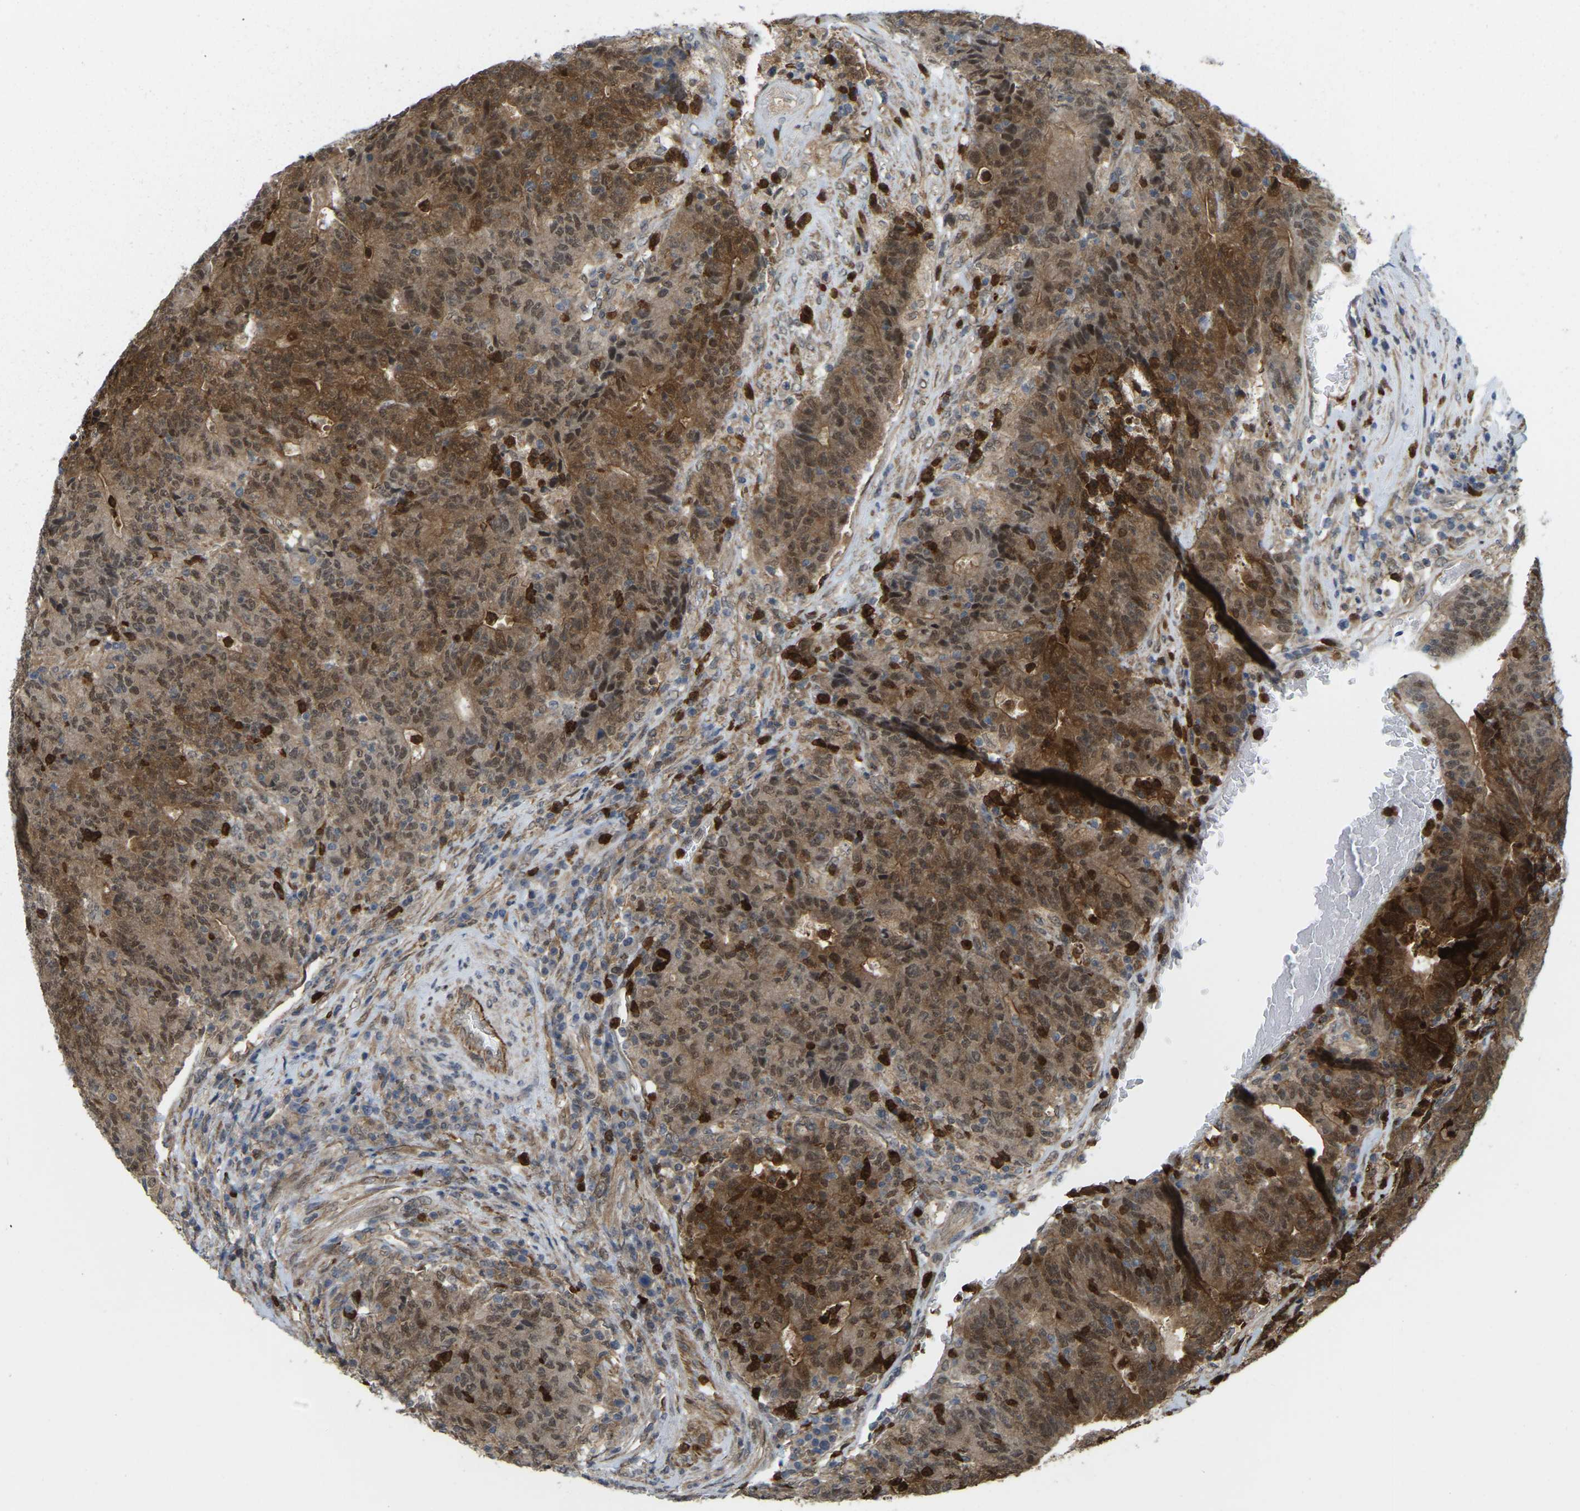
{"staining": {"intensity": "moderate", "quantity": ">75%", "location": "cytoplasmic/membranous,nuclear"}, "tissue": "colorectal cancer", "cell_type": "Tumor cells", "image_type": "cancer", "snomed": [{"axis": "morphology", "description": "Normal tissue, NOS"}, {"axis": "morphology", "description": "Adenocarcinoma, NOS"}, {"axis": "topography", "description": "Colon"}], "caption": "This is an image of immunohistochemistry (IHC) staining of colorectal cancer, which shows moderate positivity in the cytoplasmic/membranous and nuclear of tumor cells.", "gene": "SERPINB5", "patient": {"sex": "female", "age": 75}}